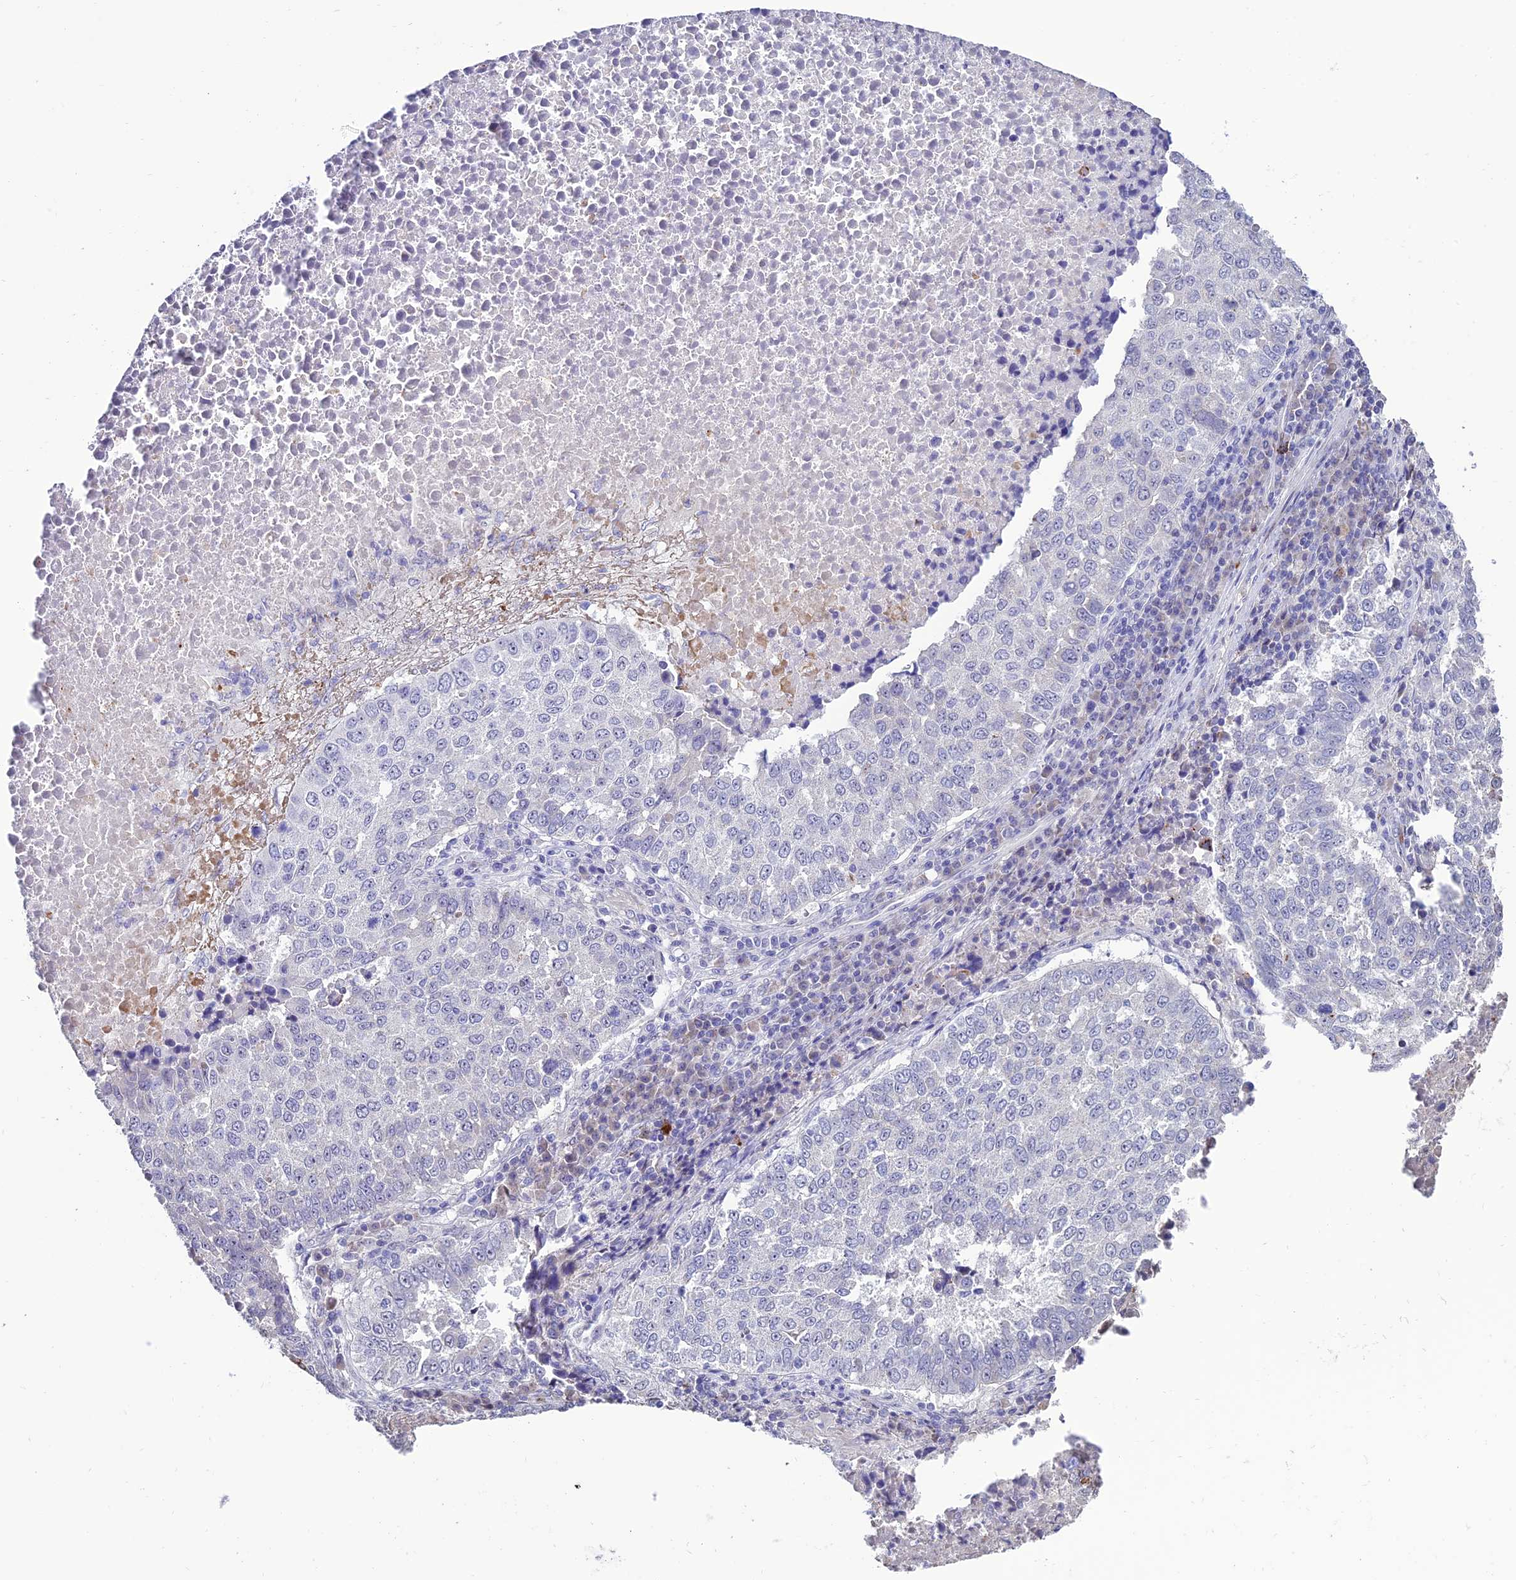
{"staining": {"intensity": "negative", "quantity": "none", "location": "none"}, "tissue": "lung cancer", "cell_type": "Tumor cells", "image_type": "cancer", "snomed": [{"axis": "morphology", "description": "Squamous cell carcinoma, NOS"}, {"axis": "topography", "description": "Lung"}], "caption": "High power microscopy micrograph of an IHC histopathology image of squamous cell carcinoma (lung), revealing no significant staining in tumor cells. (DAB (3,3'-diaminobenzidine) IHC visualized using brightfield microscopy, high magnification).", "gene": "SLC10A1", "patient": {"sex": "male", "age": 73}}